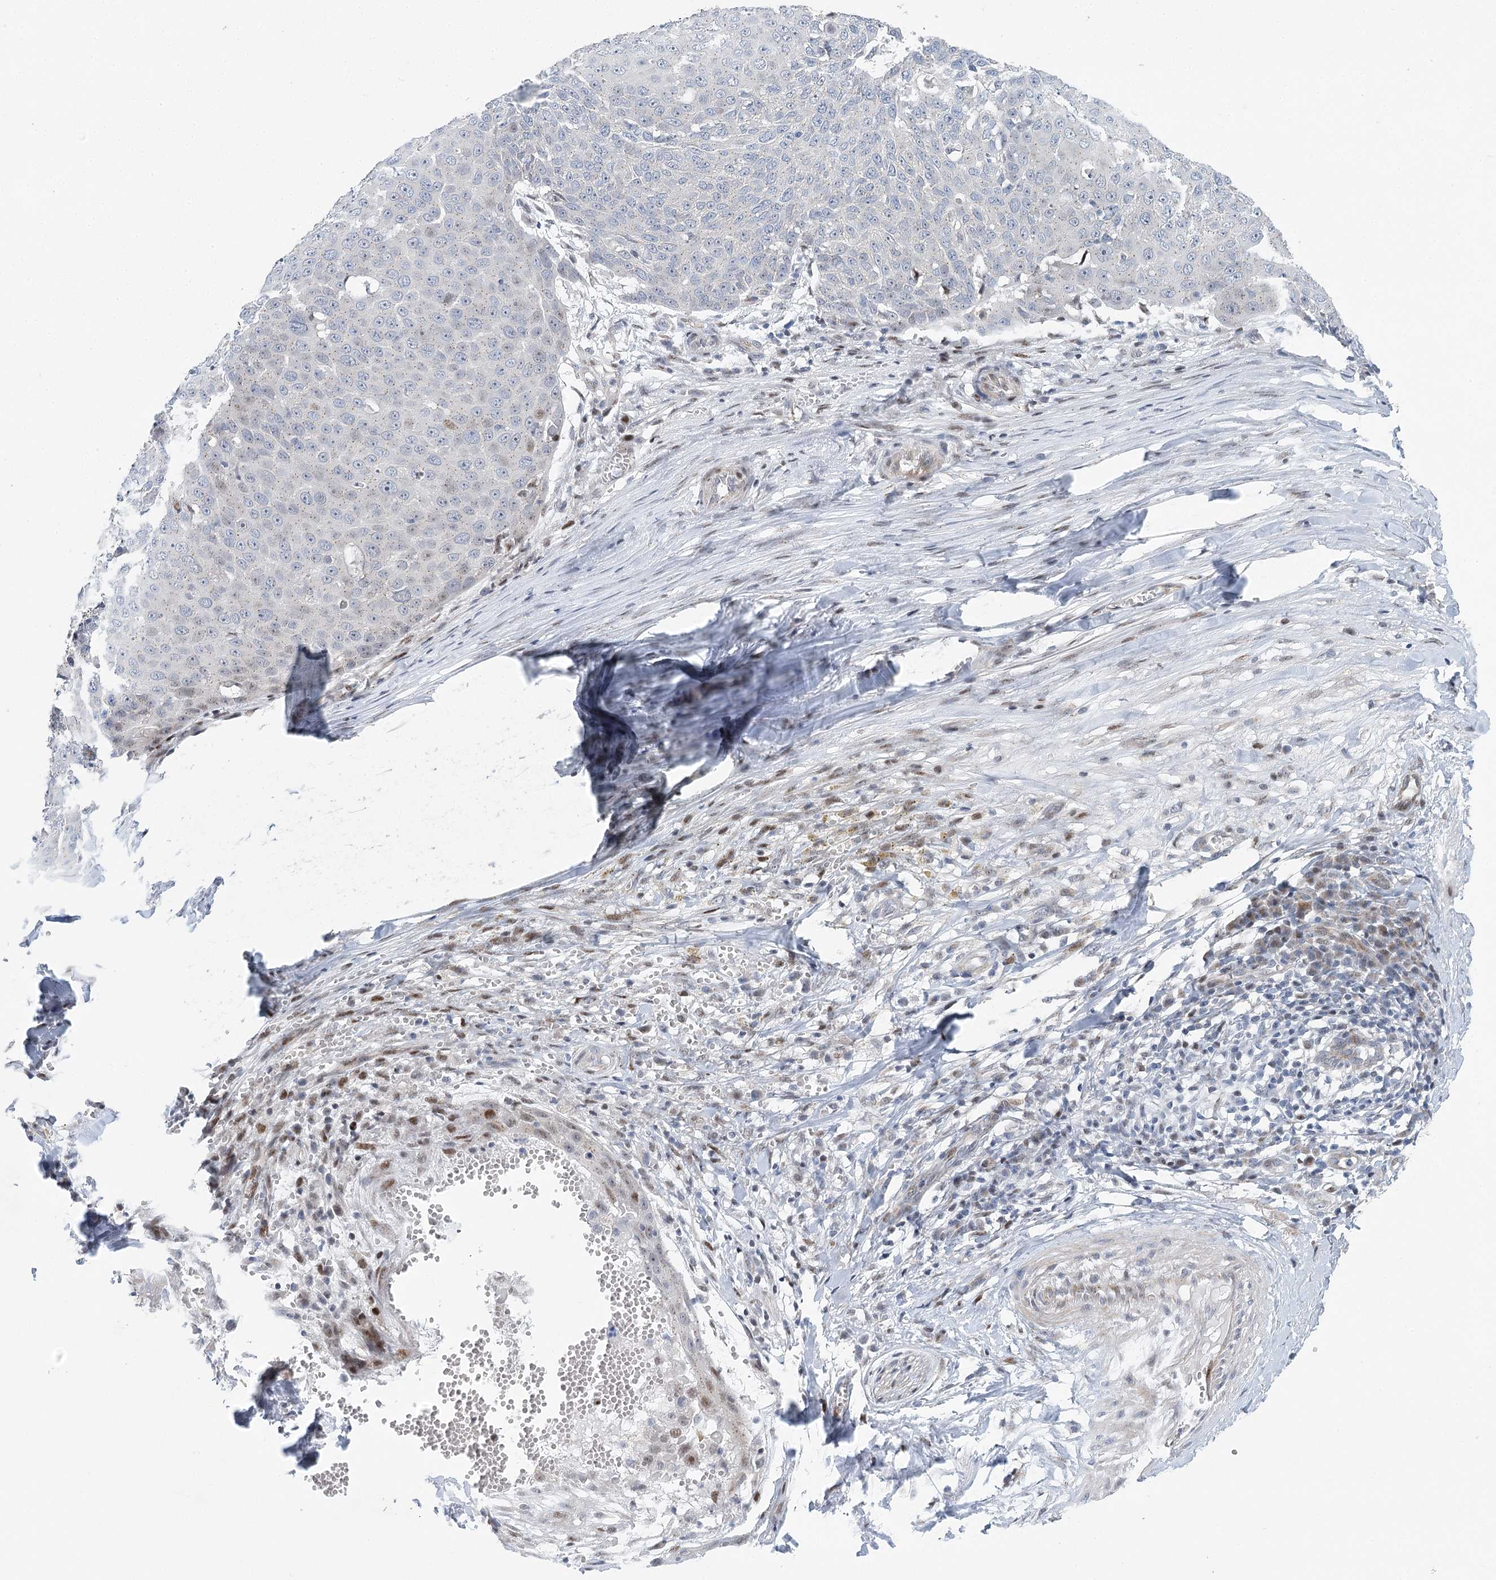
{"staining": {"intensity": "negative", "quantity": "none", "location": "none"}, "tissue": "skin cancer", "cell_type": "Tumor cells", "image_type": "cancer", "snomed": [{"axis": "morphology", "description": "Squamous cell carcinoma, NOS"}, {"axis": "topography", "description": "Skin"}], "caption": "Skin cancer was stained to show a protein in brown. There is no significant staining in tumor cells.", "gene": "CAMTA1", "patient": {"sex": "male", "age": 71}}